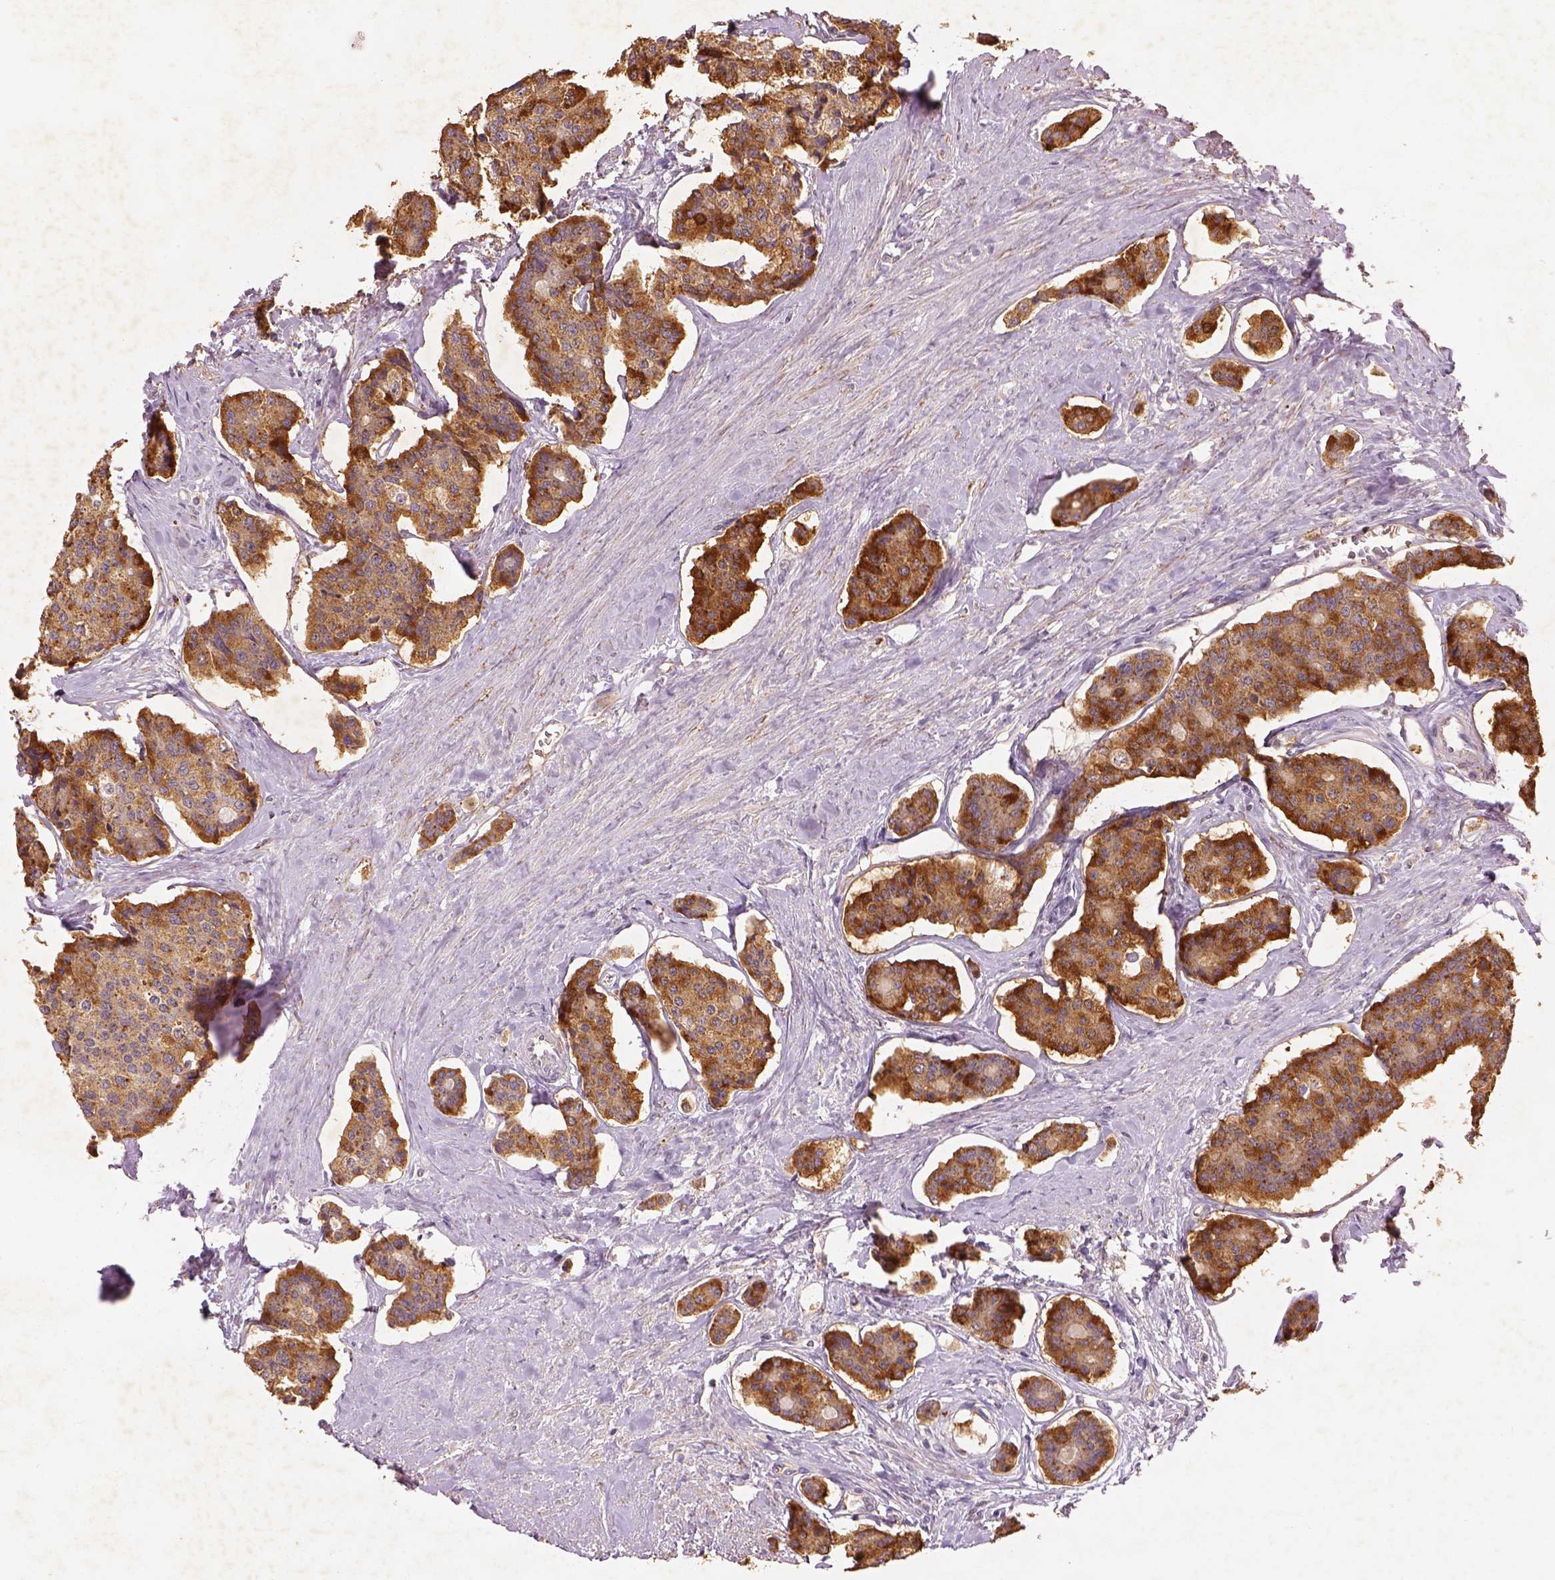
{"staining": {"intensity": "strong", "quantity": ">75%", "location": "cytoplasmic/membranous"}, "tissue": "carcinoid", "cell_type": "Tumor cells", "image_type": "cancer", "snomed": [{"axis": "morphology", "description": "Carcinoid, malignant, NOS"}, {"axis": "topography", "description": "Small intestine"}], "caption": "Brown immunohistochemical staining in carcinoid displays strong cytoplasmic/membranous staining in approximately >75% of tumor cells.", "gene": "AP2B1", "patient": {"sex": "female", "age": 65}}